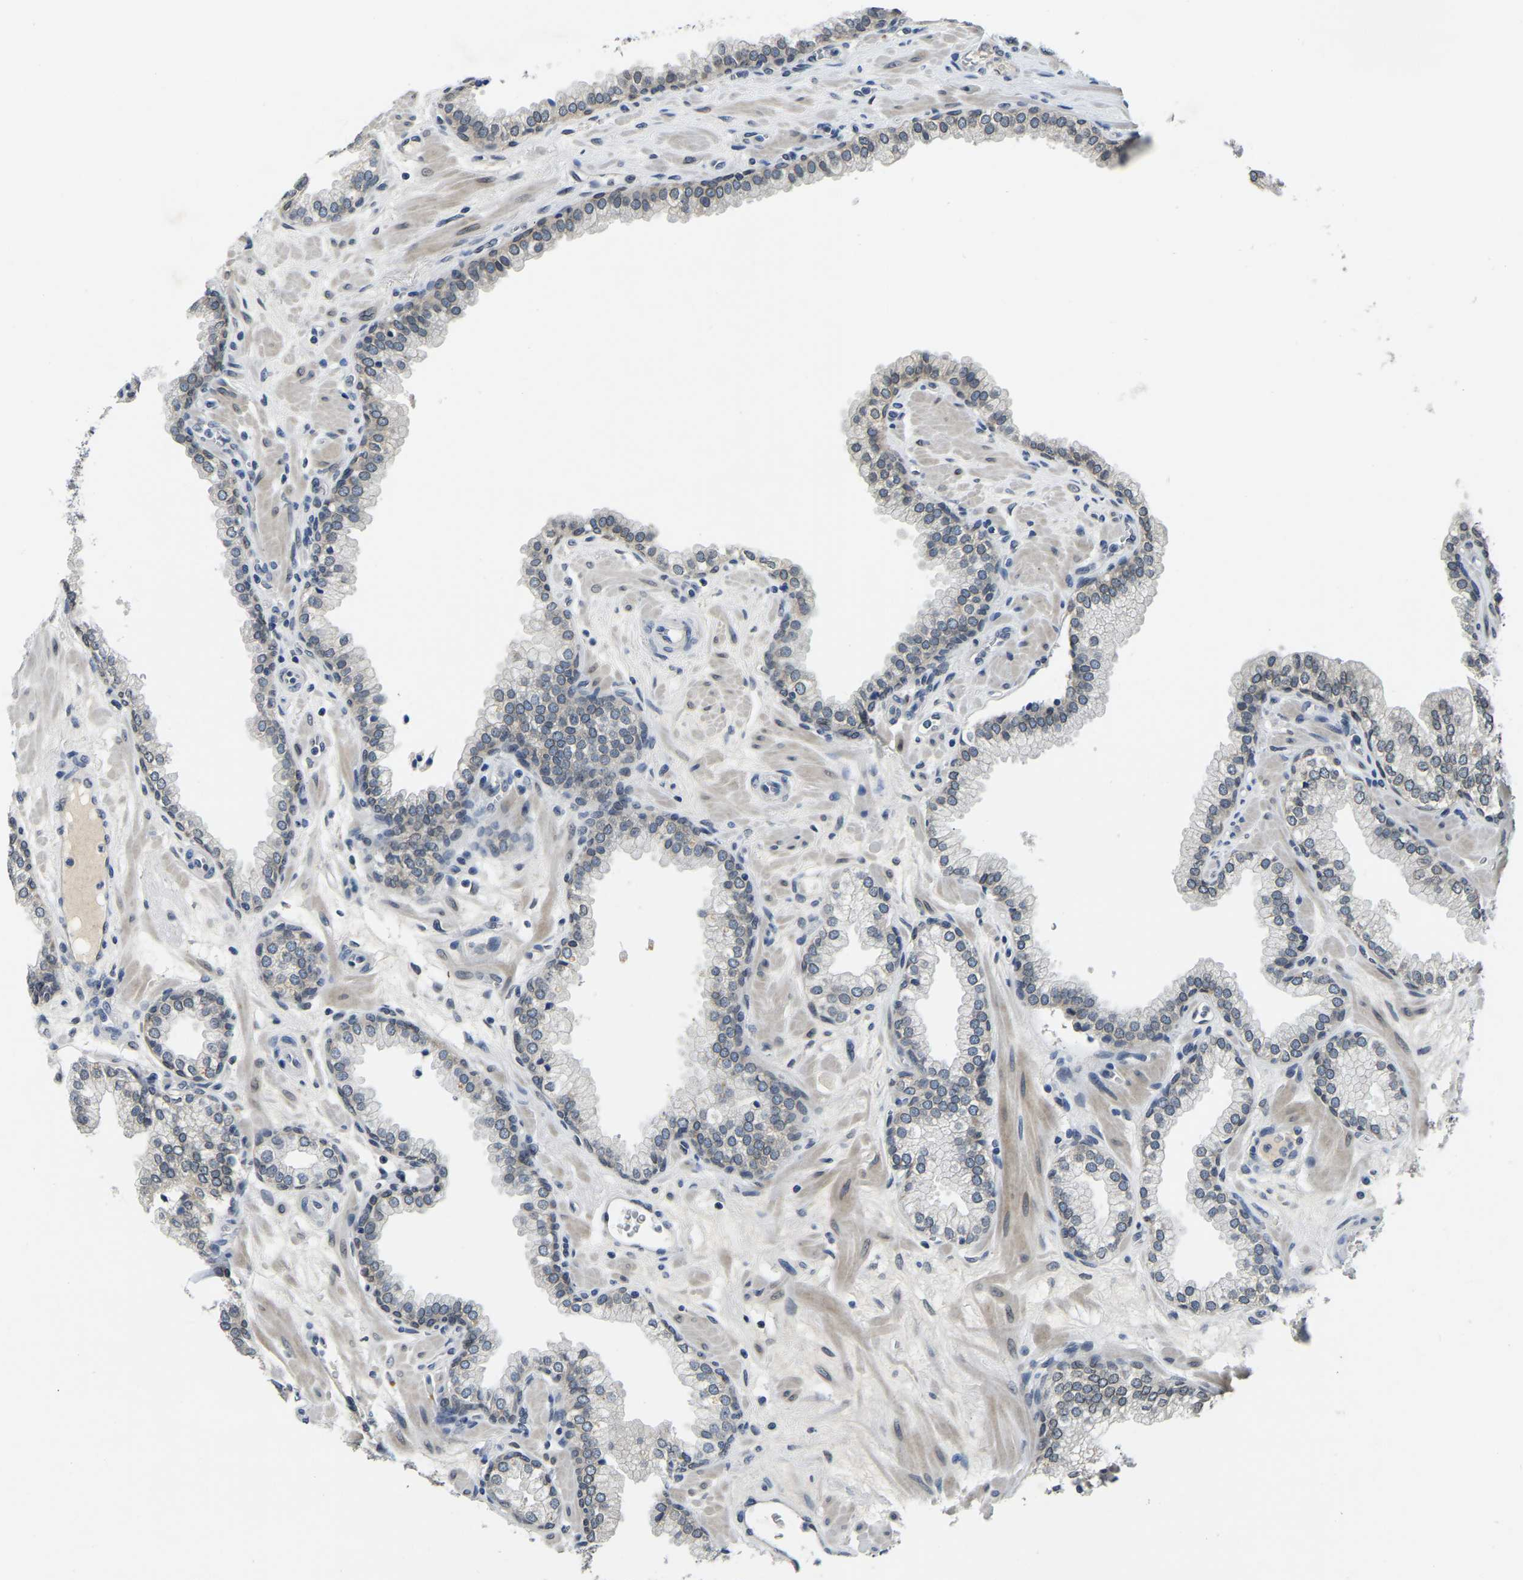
{"staining": {"intensity": "weak", "quantity": ">75%", "location": "cytoplasmic/membranous,nuclear"}, "tissue": "prostate", "cell_type": "Glandular cells", "image_type": "normal", "snomed": [{"axis": "morphology", "description": "Normal tissue, NOS"}, {"axis": "morphology", "description": "Urothelial carcinoma, Low grade"}, {"axis": "topography", "description": "Urinary bladder"}, {"axis": "topography", "description": "Prostate"}], "caption": "An immunohistochemistry micrograph of normal tissue is shown. Protein staining in brown labels weak cytoplasmic/membranous,nuclear positivity in prostate within glandular cells.", "gene": "RANBP2", "patient": {"sex": "male", "age": 60}}